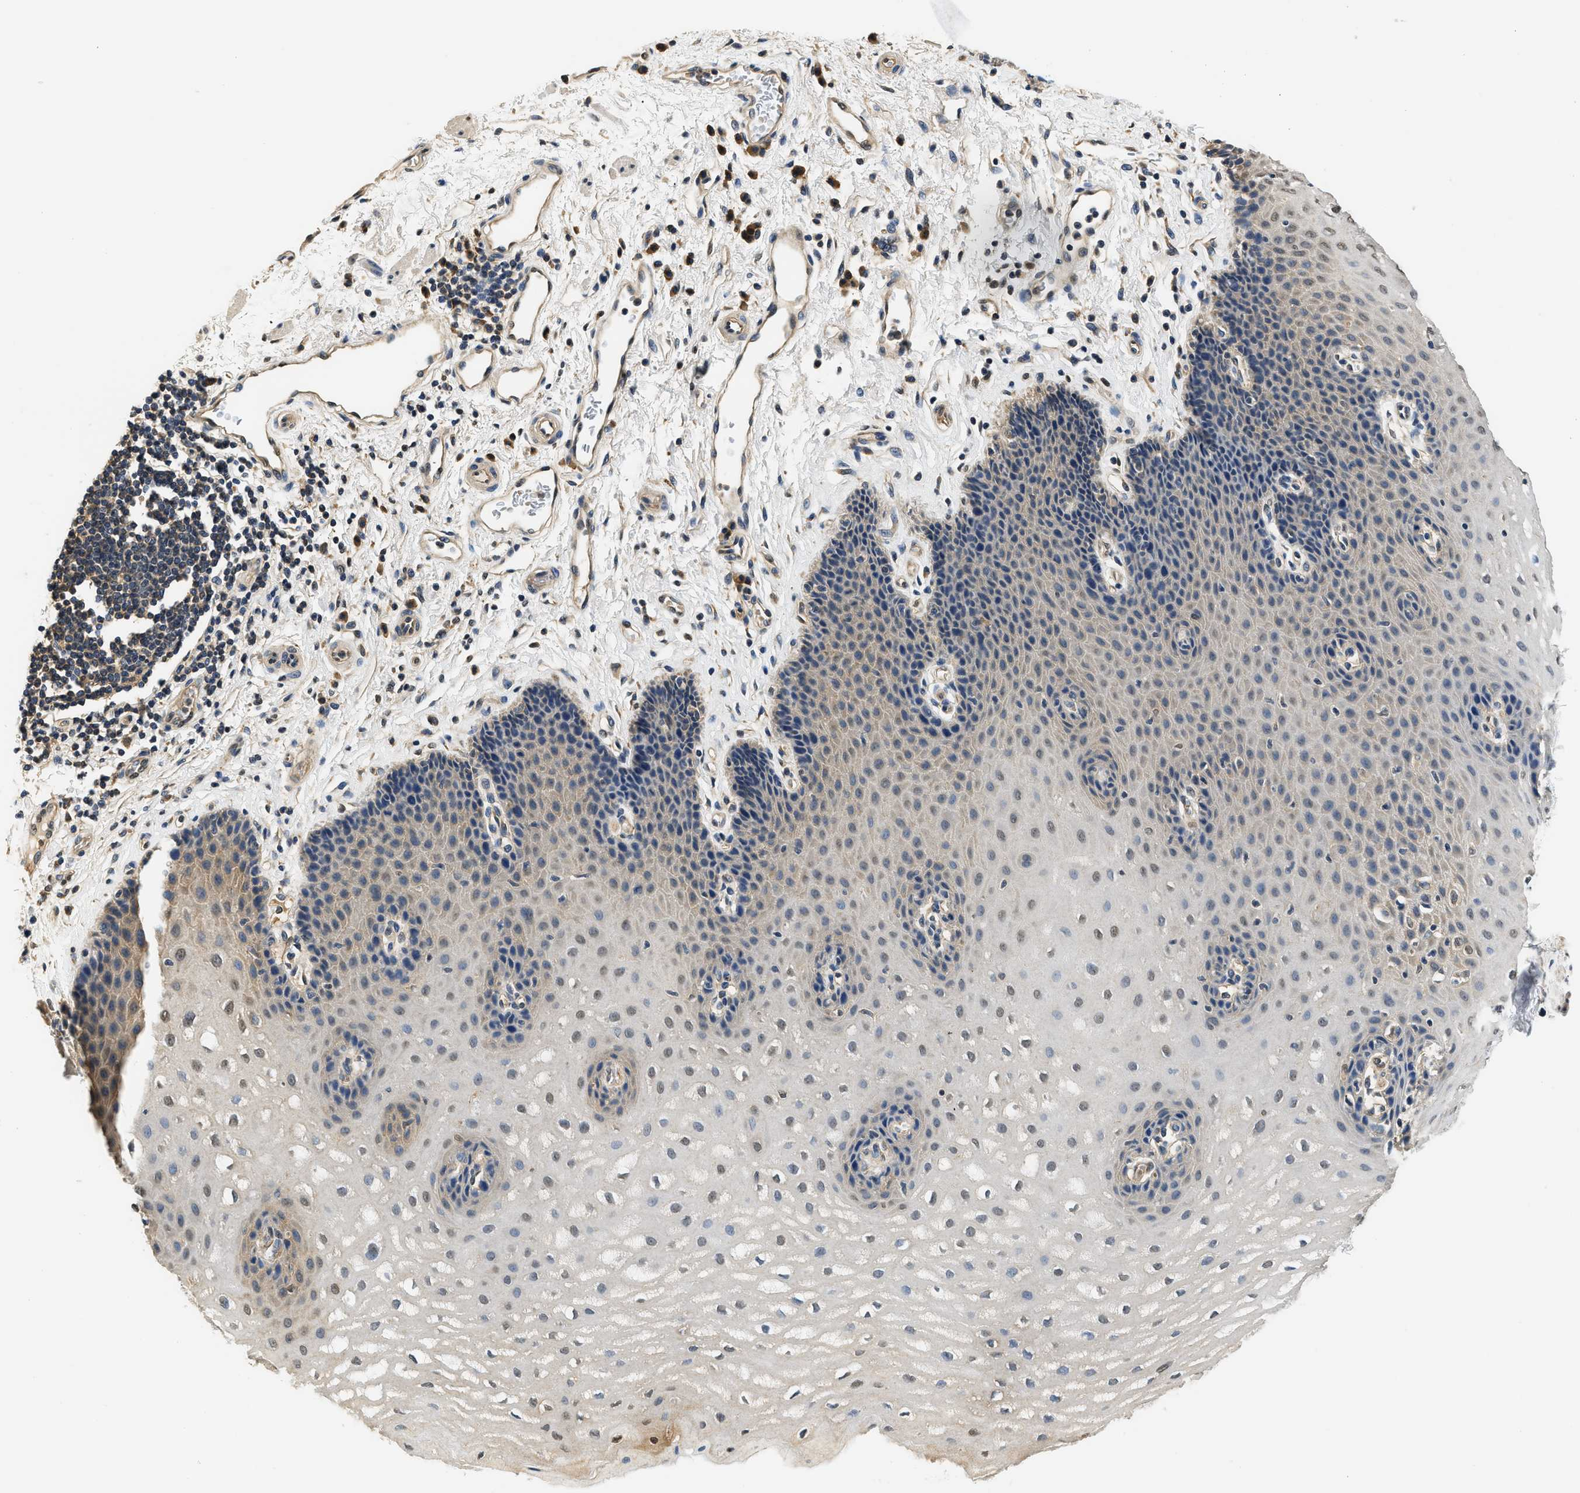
{"staining": {"intensity": "weak", "quantity": "25%-75%", "location": "cytoplasmic/membranous,nuclear"}, "tissue": "esophagus", "cell_type": "Squamous epithelial cells", "image_type": "normal", "snomed": [{"axis": "morphology", "description": "Normal tissue, NOS"}, {"axis": "topography", "description": "Esophagus"}], "caption": "Weak cytoplasmic/membranous,nuclear expression for a protein is seen in about 25%-75% of squamous epithelial cells of benign esophagus using immunohistochemistry.", "gene": "BCL7C", "patient": {"sex": "male", "age": 54}}